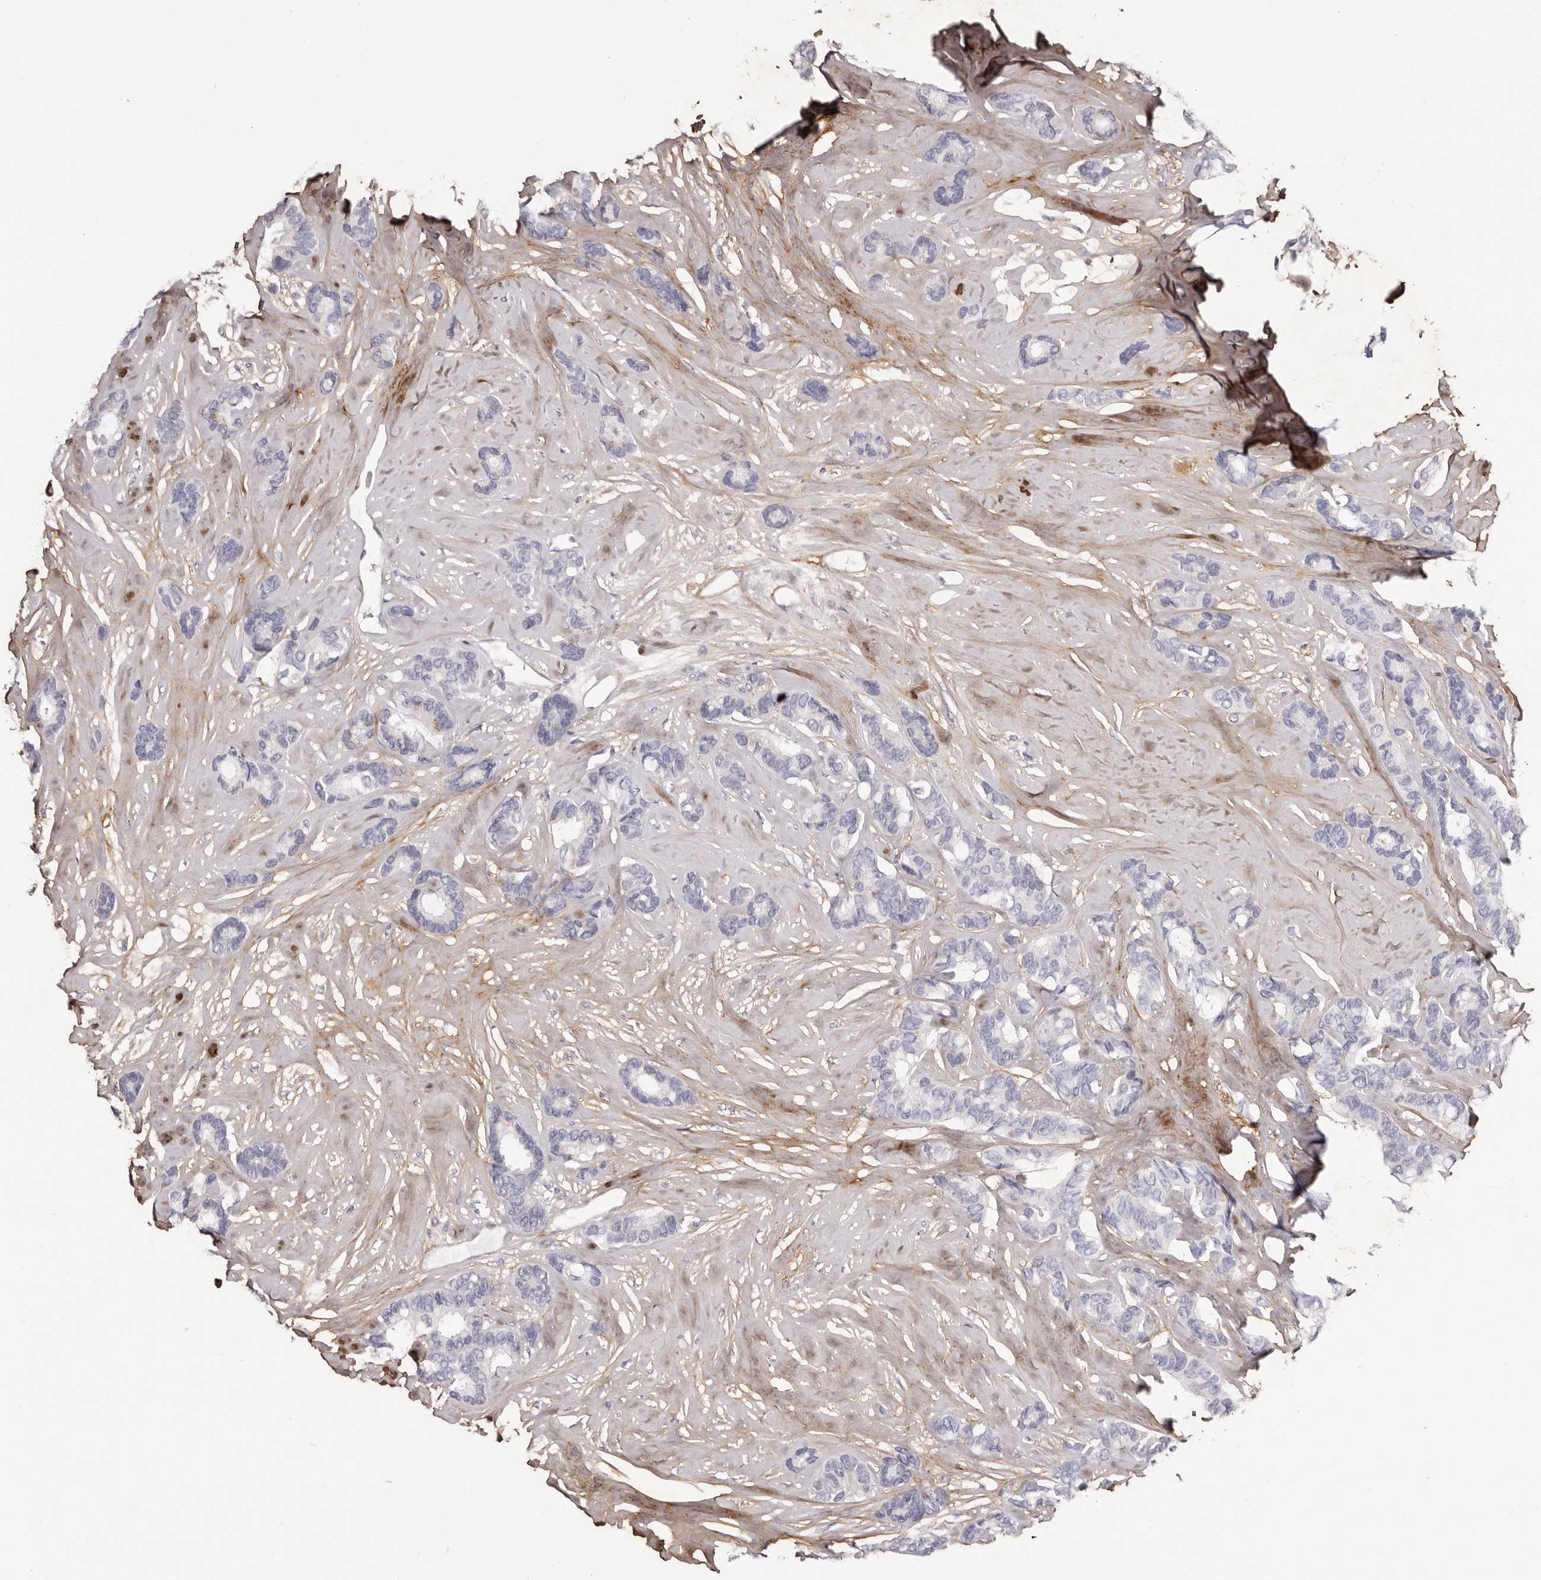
{"staining": {"intensity": "negative", "quantity": "none", "location": "none"}, "tissue": "breast cancer", "cell_type": "Tumor cells", "image_type": "cancer", "snomed": [{"axis": "morphology", "description": "Duct carcinoma"}, {"axis": "topography", "description": "Breast"}], "caption": "The histopathology image displays no significant expression in tumor cells of breast infiltrating ductal carcinoma.", "gene": "COL6A1", "patient": {"sex": "female", "age": 87}}